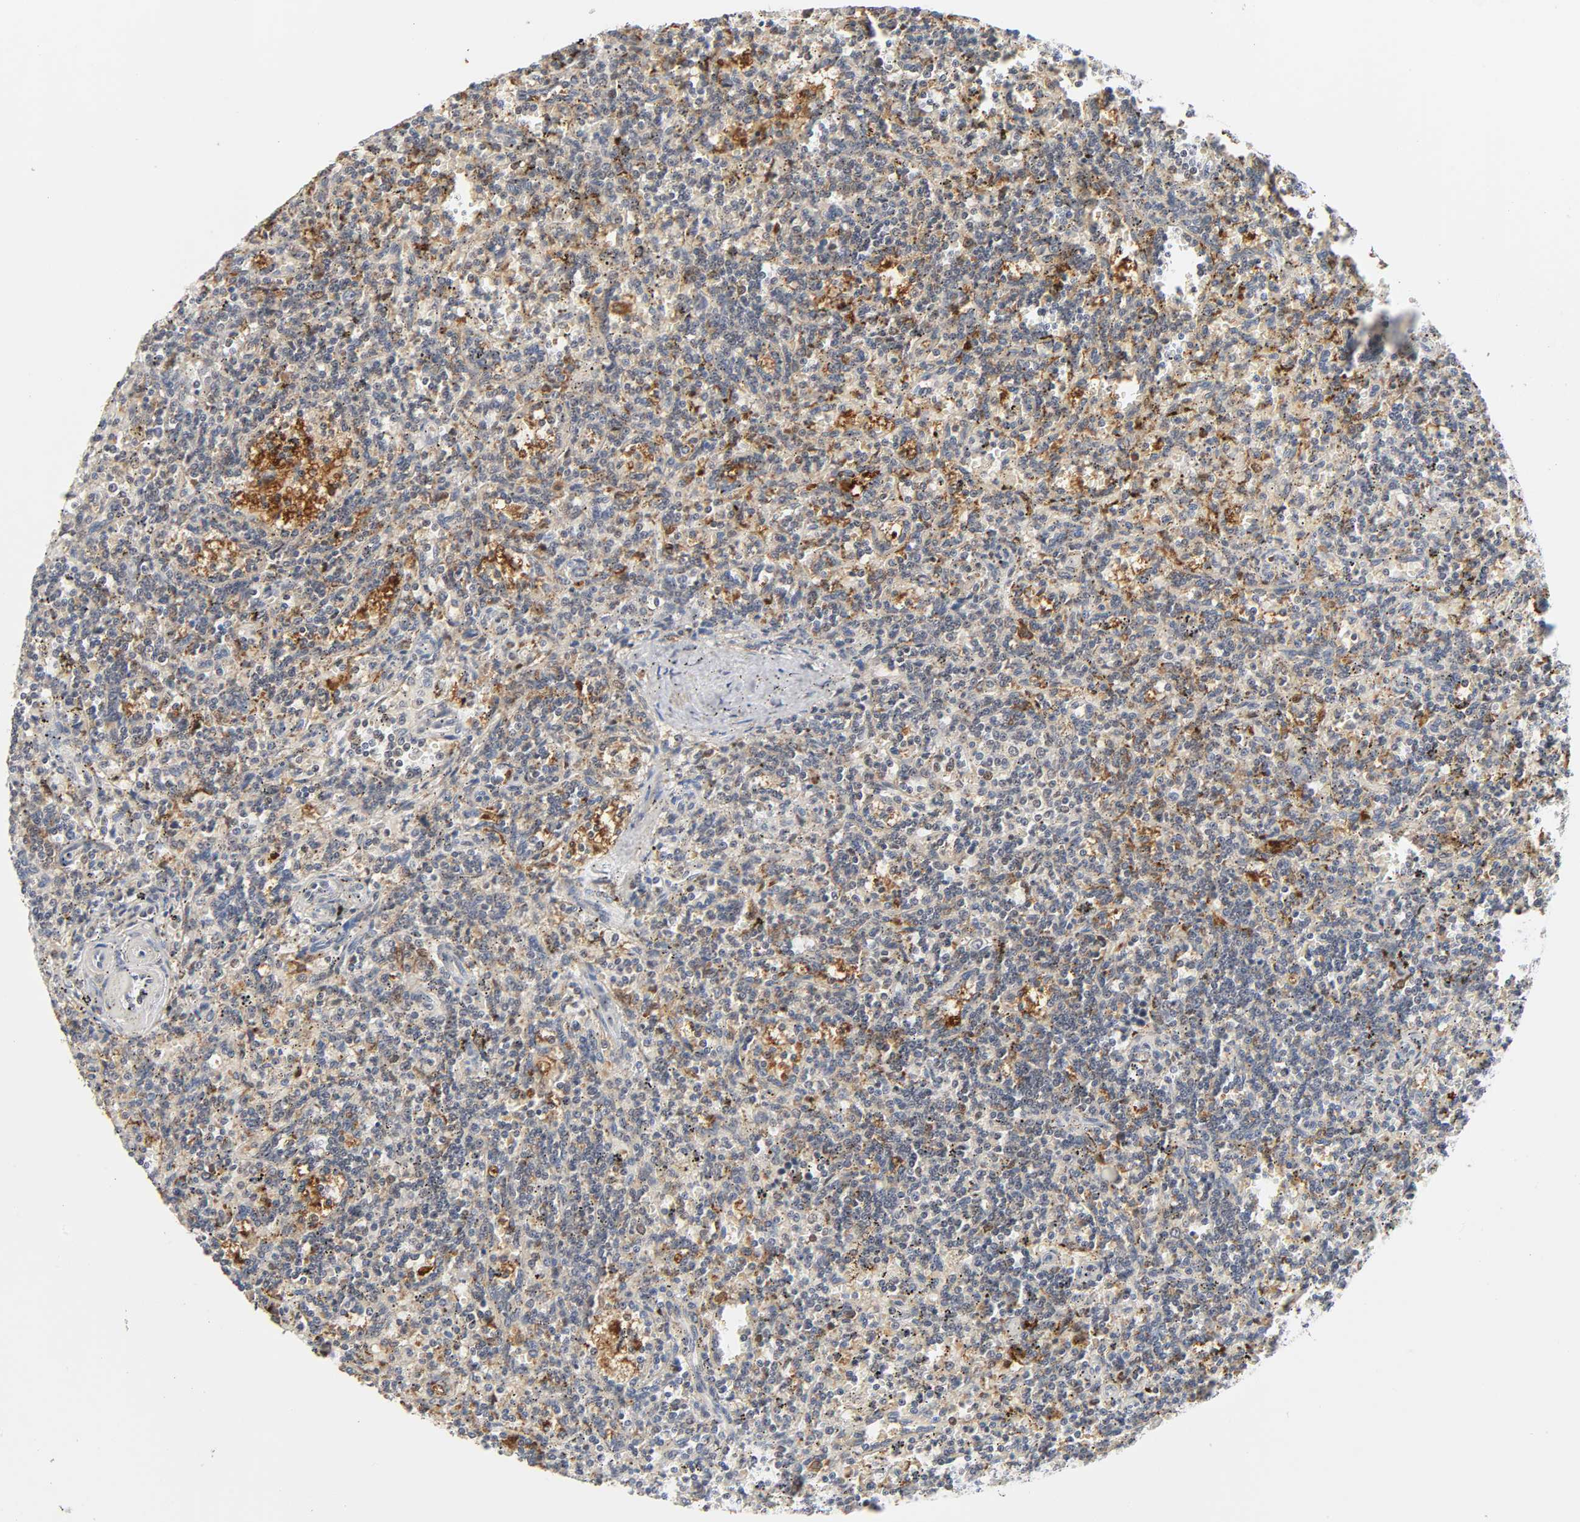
{"staining": {"intensity": "moderate", "quantity": "<25%", "location": "cytoplasmic/membranous,nuclear"}, "tissue": "lymphoma", "cell_type": "Tumor cells", "image_type": "cancer", "snomed": [{"axis": "morphology", "description": "Malignant lymphoma, non-Hodgkin's type, Low grade"}, {"axis": "topography", "description": "Spleen"}], "caption": "This histopathology image exhibits lymphoma stained with immunohistochemistry (IHC) to label a protein in brown. The cytoplasmic/membranous and nuclear of tumor cells show moderate positivity for the protein. Nuclei are counter-stained blue.", "gene": "KAT2B", "patient": {"sex": "male", "age": 73}}